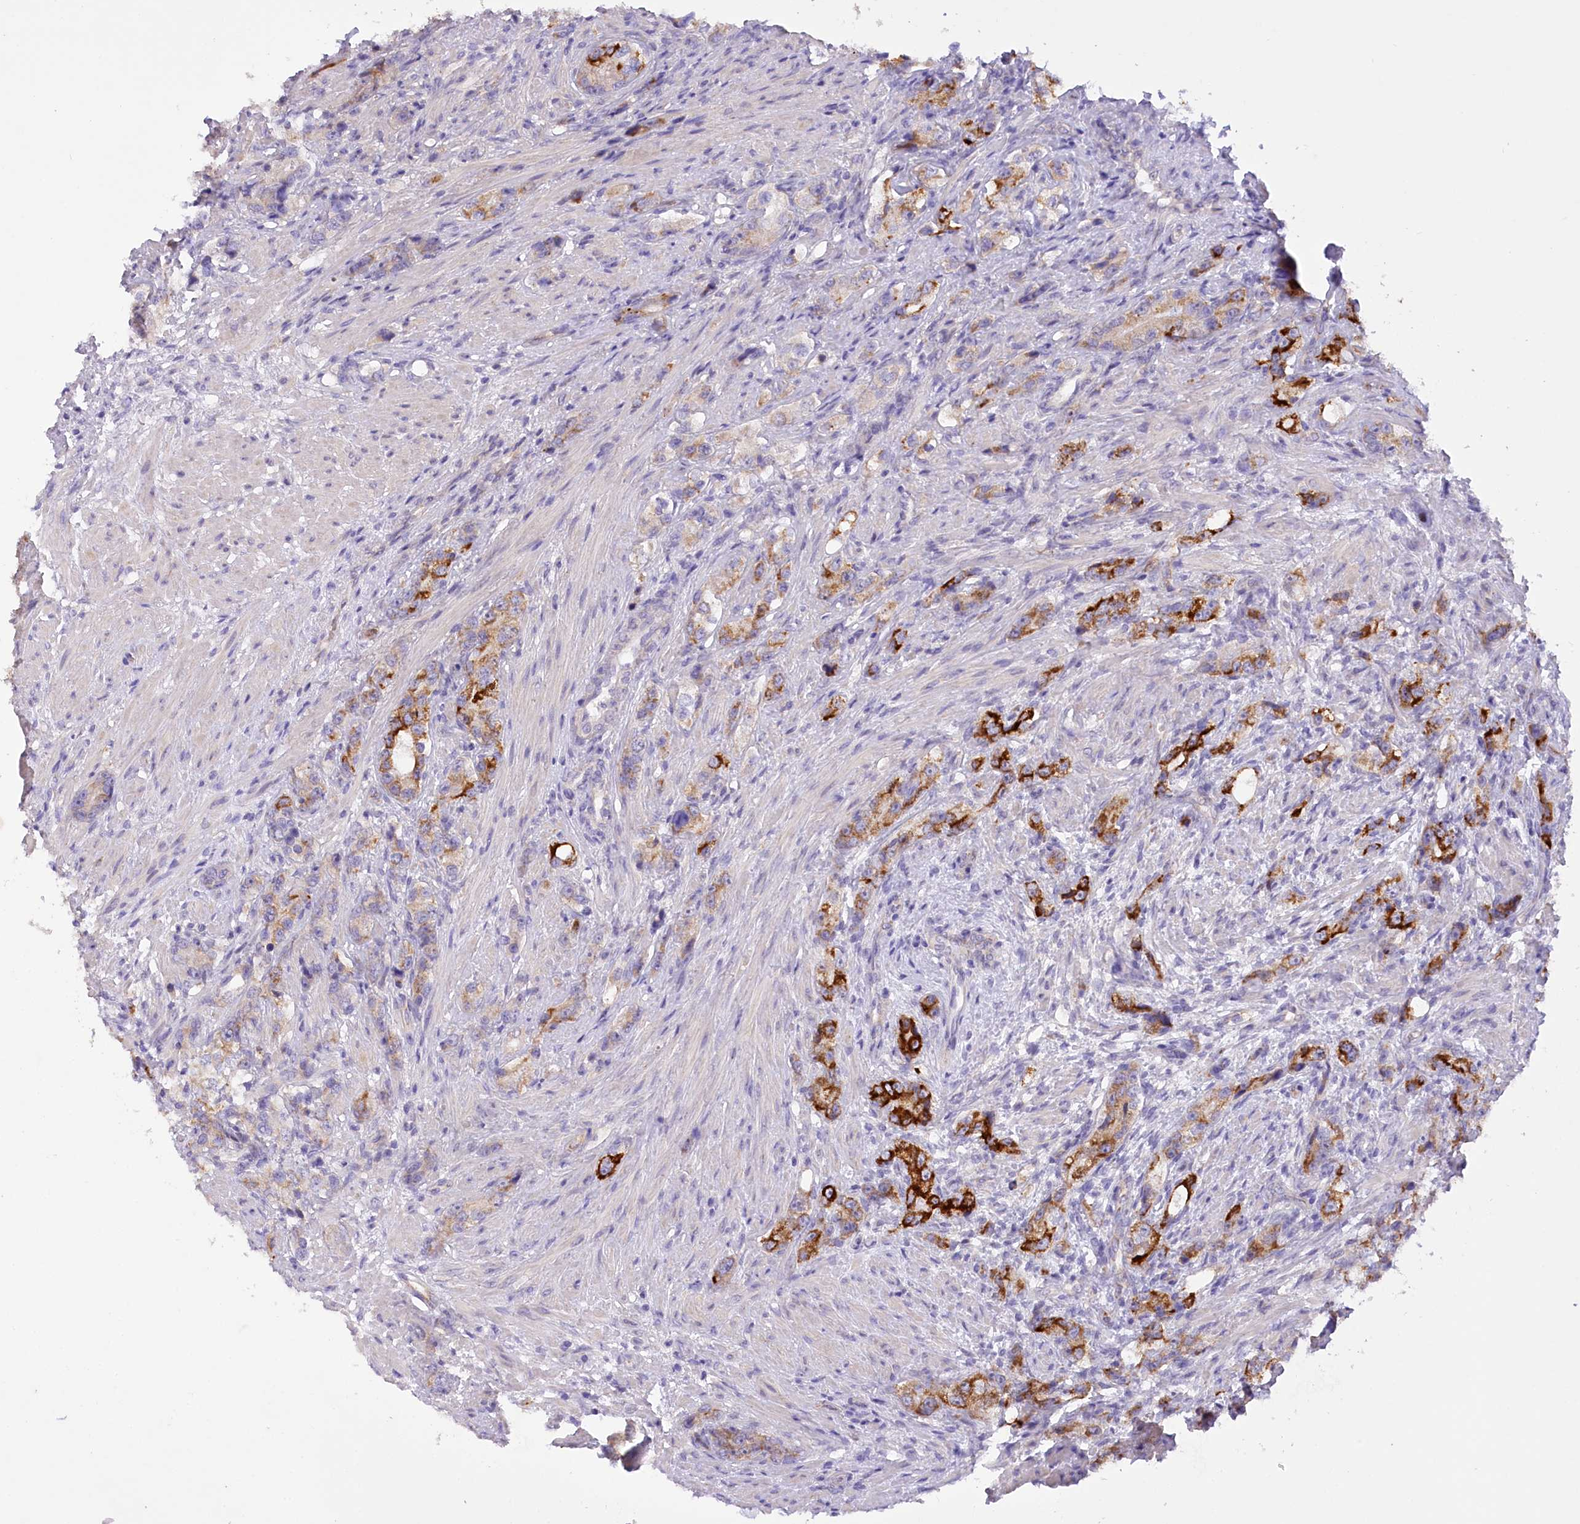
{"staining": {"intensity": "strong", "quantity": "<25%", "location": "cytoplasmic/membranous"}, "tissue": "prostate cancer", "cell_type": "Tumor cells", "image_type": "cancer", "snomed": [{"axis": "morphology", "description": "Adenocarcinoma, High grade"}, {"axis": "topography", "description": "Prostate"}], "caption": "Strong cytoplasmic/membranous expression is identified in approximately <25% of tumor cells in high-grade adenocarcinoma (prostate).", "gene": "DCUN1D1", "patient": {"sex": "male", "age": 63}}